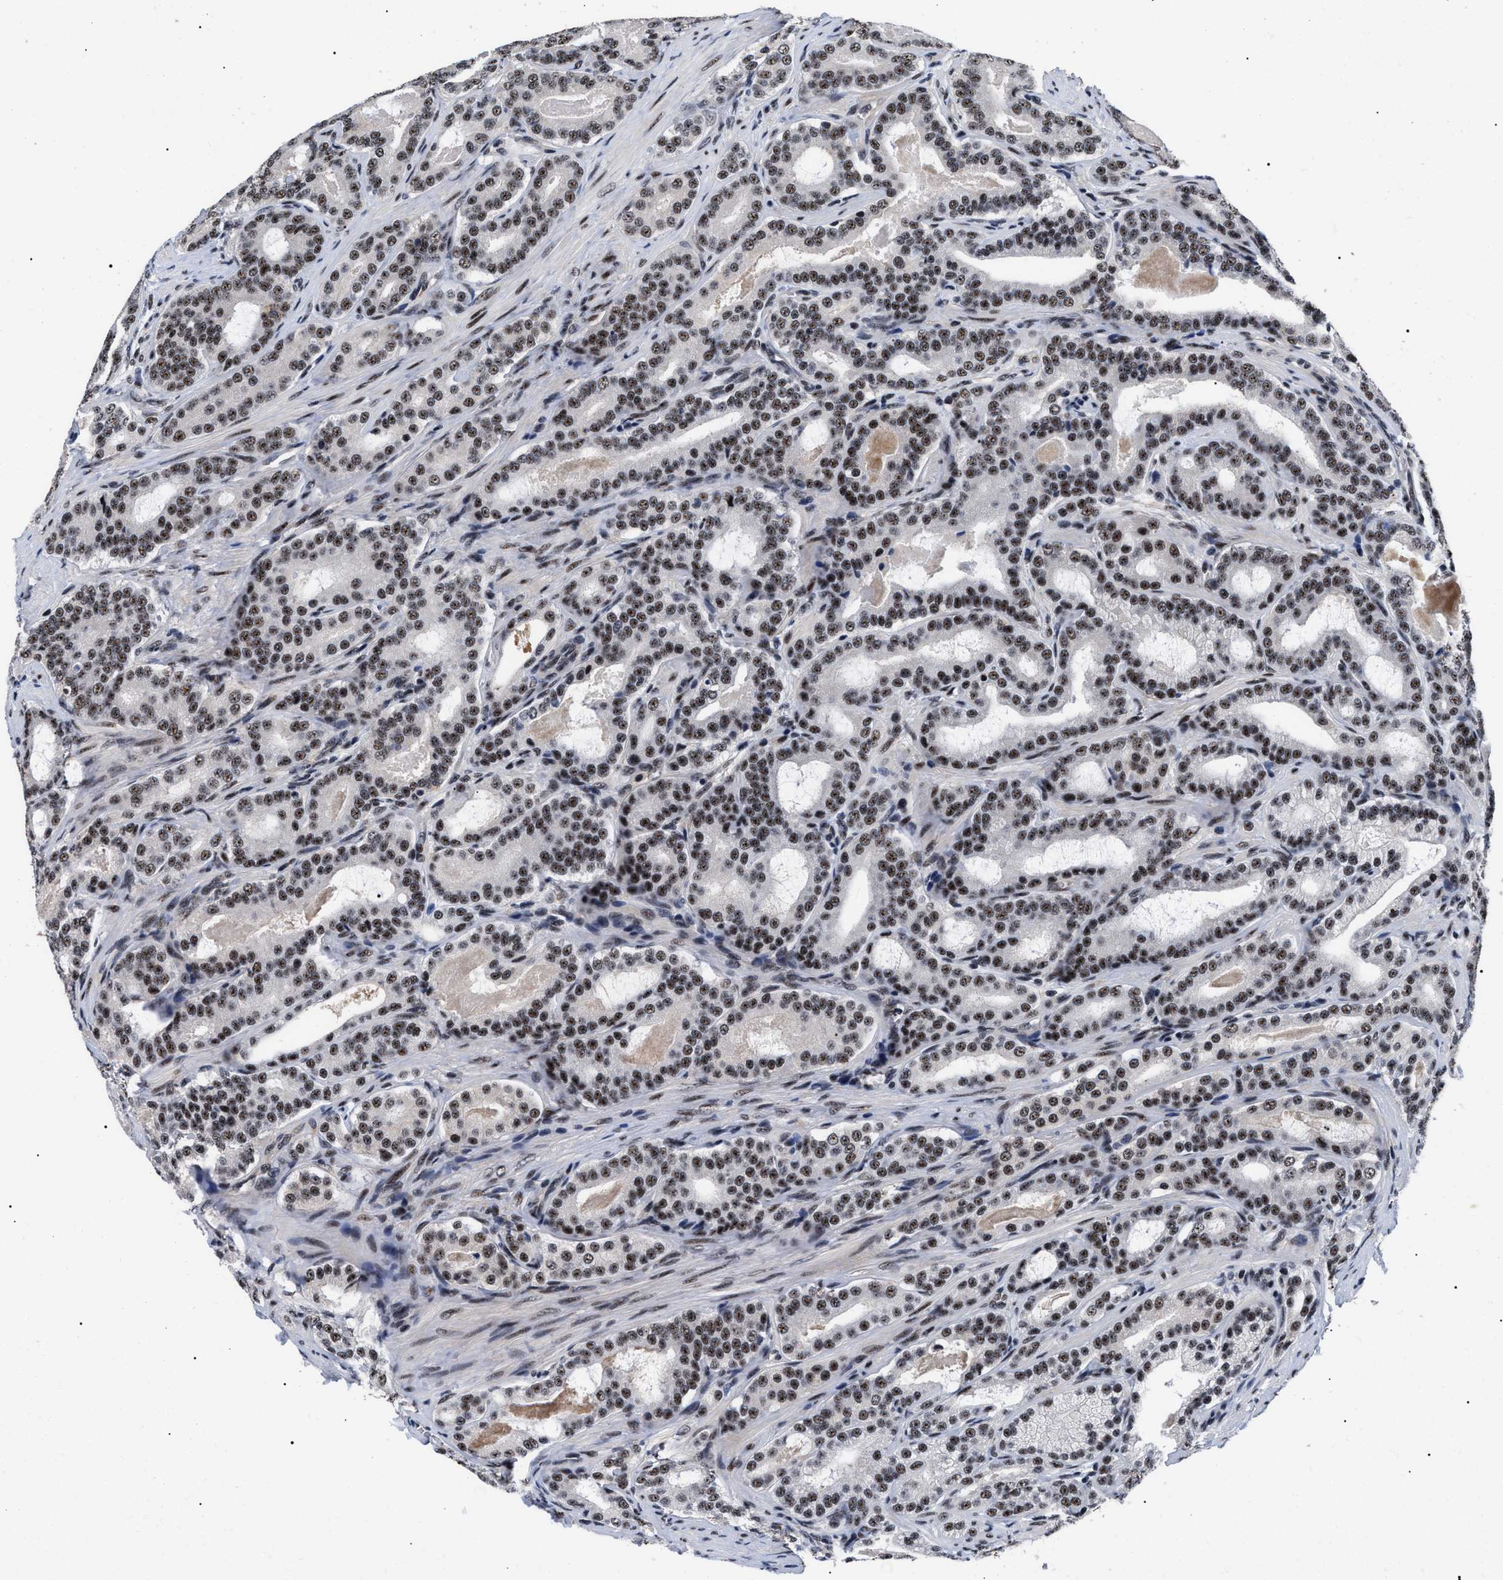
{"staining": {"intensity": "moderate", "quantity": ">75%", "location": "nuclear"}, "tissue": "prostate cancer", "cell_type": "Tumor cells", "image_type": "cancer", "snomed": [{"axis": "morphology", "description": "Adenocarcinoma, High grade"}, {"axis": "topography", "description": "Prostate"}], "caption": "Tumor cells demonstrate medium levels of moderate nuclear expression in about >75% of cells in prostate high-grade adenocarcinoma.", "gene": "CAAP1", "patient": {"sex": "male", "age": 60}}